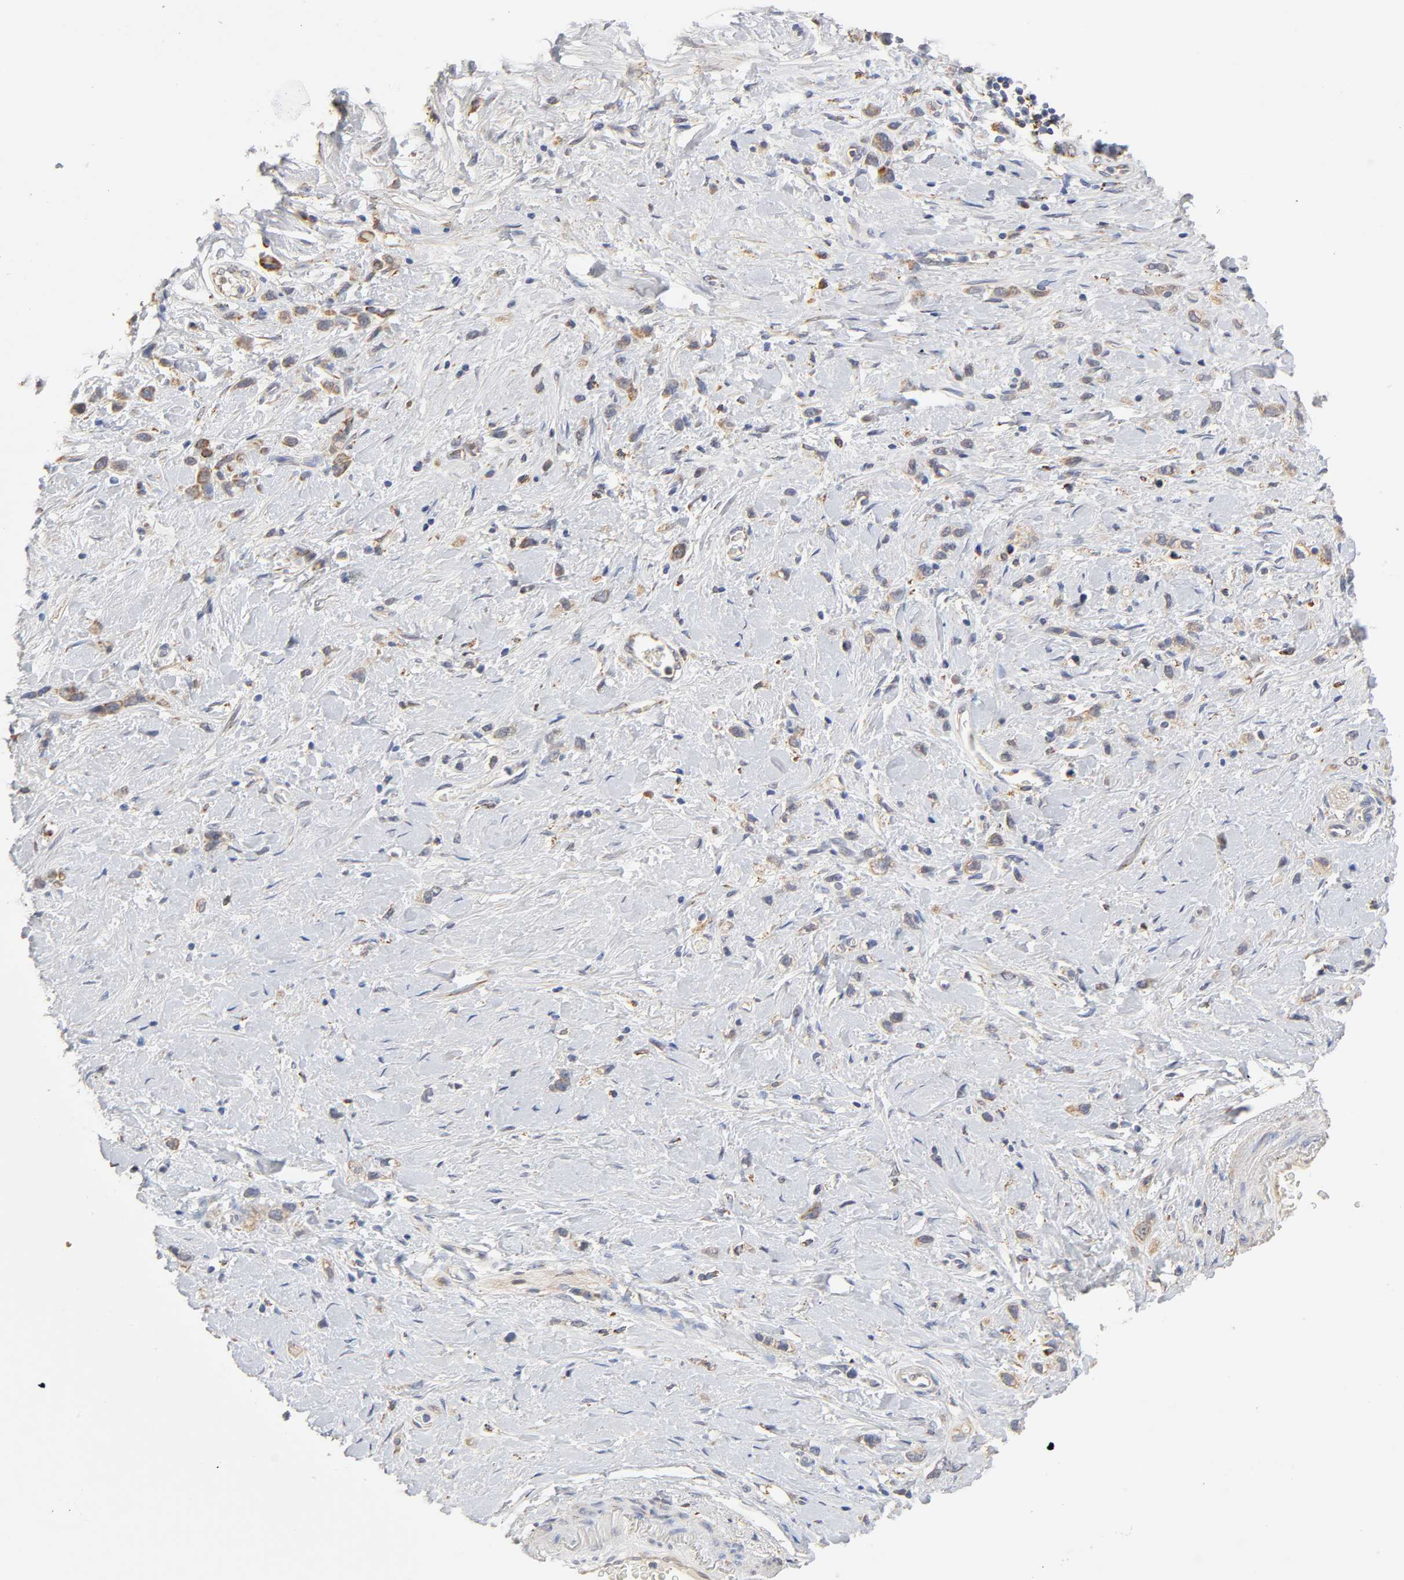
{"staining": {"intensity": "moderate", "quantity": ">75%", "location": "cytoplasmic/membranous"}, "tissue": "stomach cancer", "cell_type": "Tumor cells", "image_type": "cancer", "snomed": [{"axis": "morphology", "description": "Normal tissue, NOS"}, {"axis": "morphology", "description": "Adenocarcinoma, NOS"}, {"axis": "morphology", "description": "Adenocarcinoma, High grade"}, {"axis": "topography", "description": "Stomach, upper"}, {"axis": "topography", "description": "Stomach"}], "caption": "Human stomach cancer (high-grade adenocarcinoma) stained for a protein (brown) exhibits moderate cytoplasmic/membranous positive expression in about >75% of tumor cells.", "gene": "ISG15", "patient": {"sex": "female", "age": 65}}